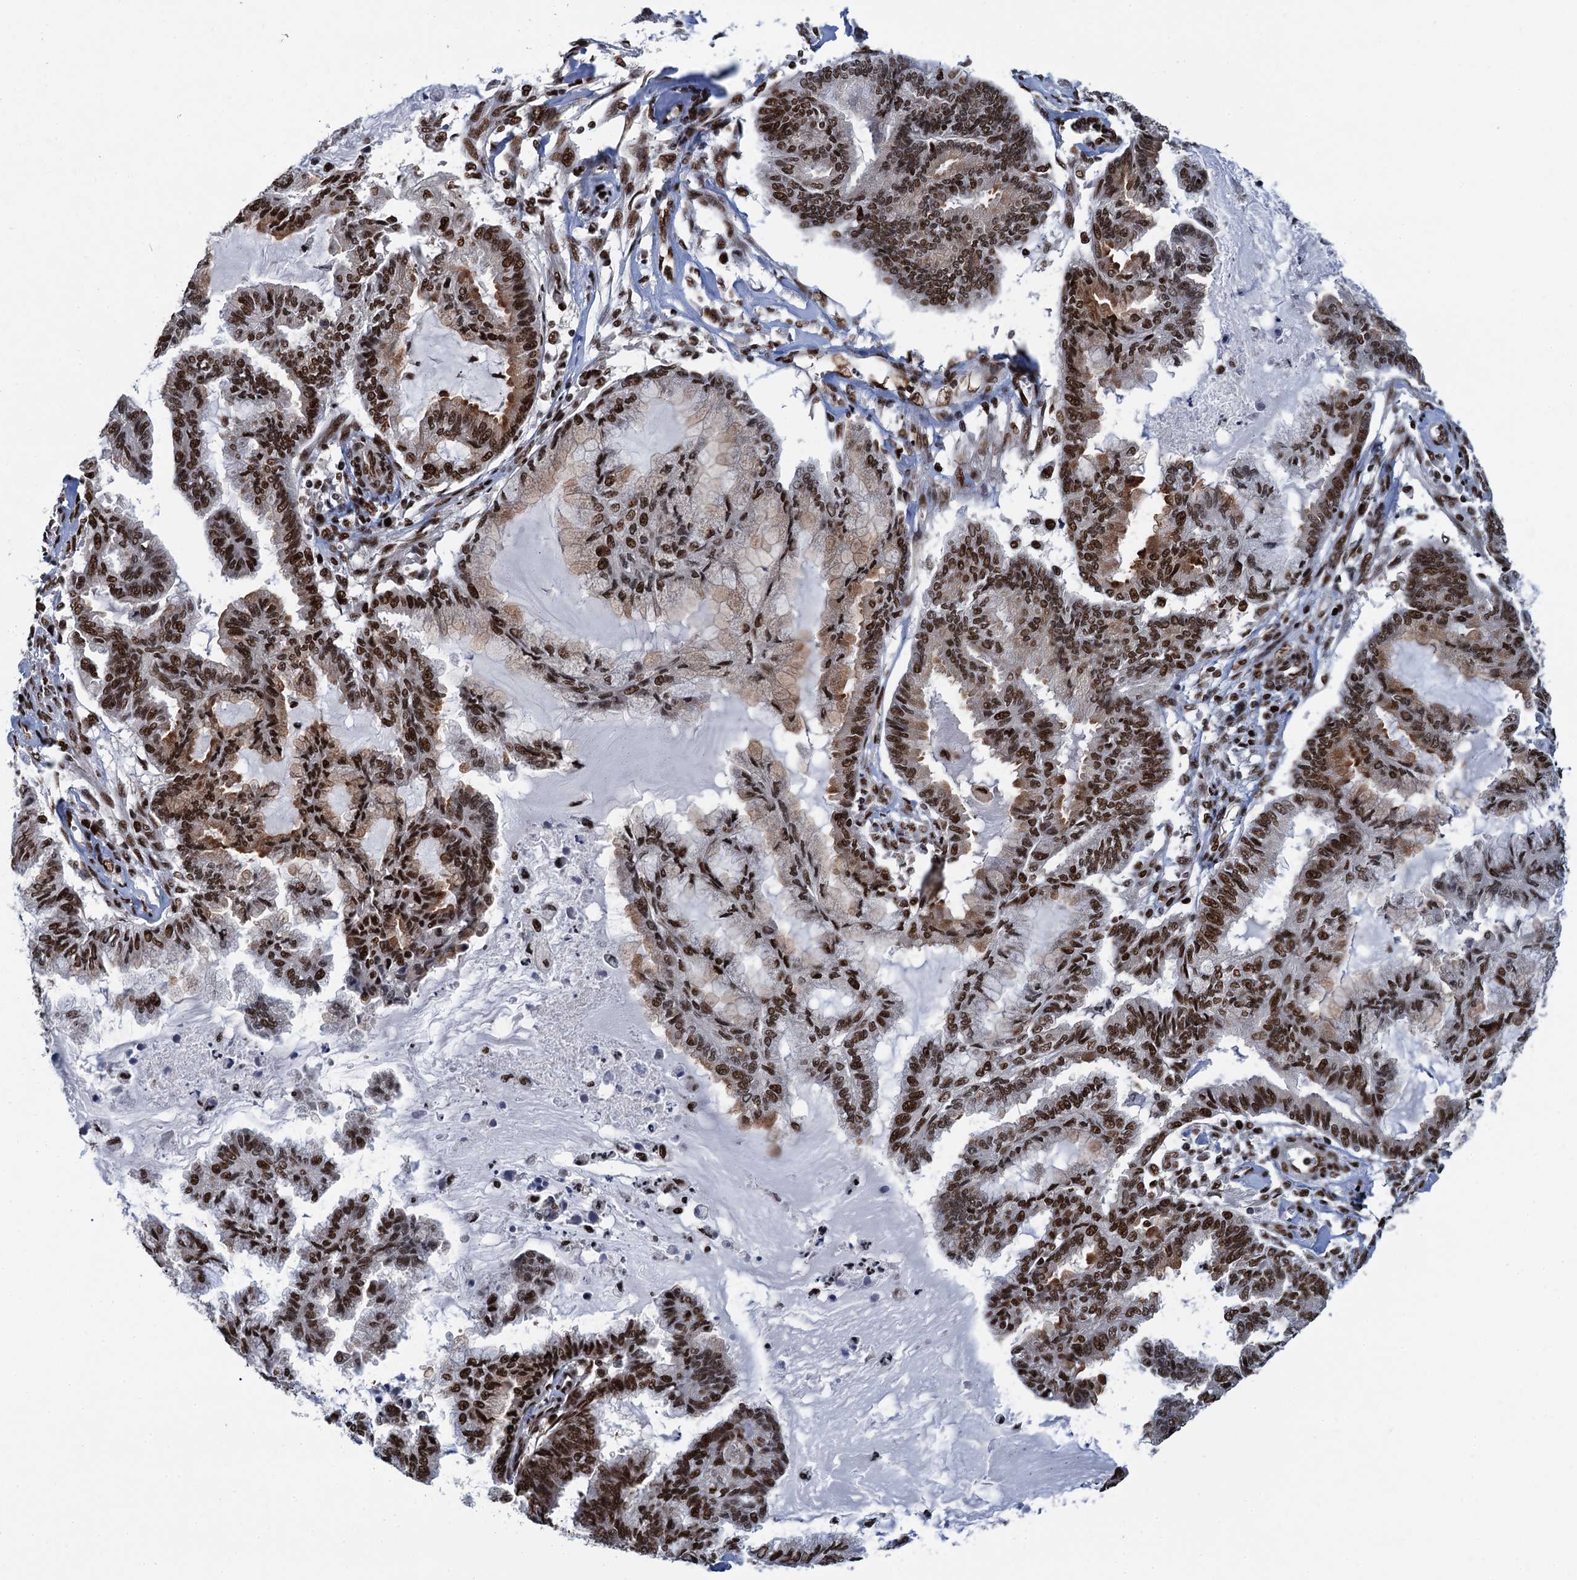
{"staining": {"intensity": "strong", "quantity": ">75%", "location": "nuclear"}, "tissue": "endometrial cancer", "cell_type": "Tumor cells", "image_type": "cancer", "snomed": [{"axis": "morphology", "description": "Adenocarcinoma, NOS"}, {"axis": "topography", "description": "Endometrium"}], "caption": "Human adenocarcinoma (endometrial) stained with a brown dye displays strong nuclear positive expression in approximately >75% of tumor cells.", "gene": "PPP4R1", "patient": {"sex": "female", "age": 86}}